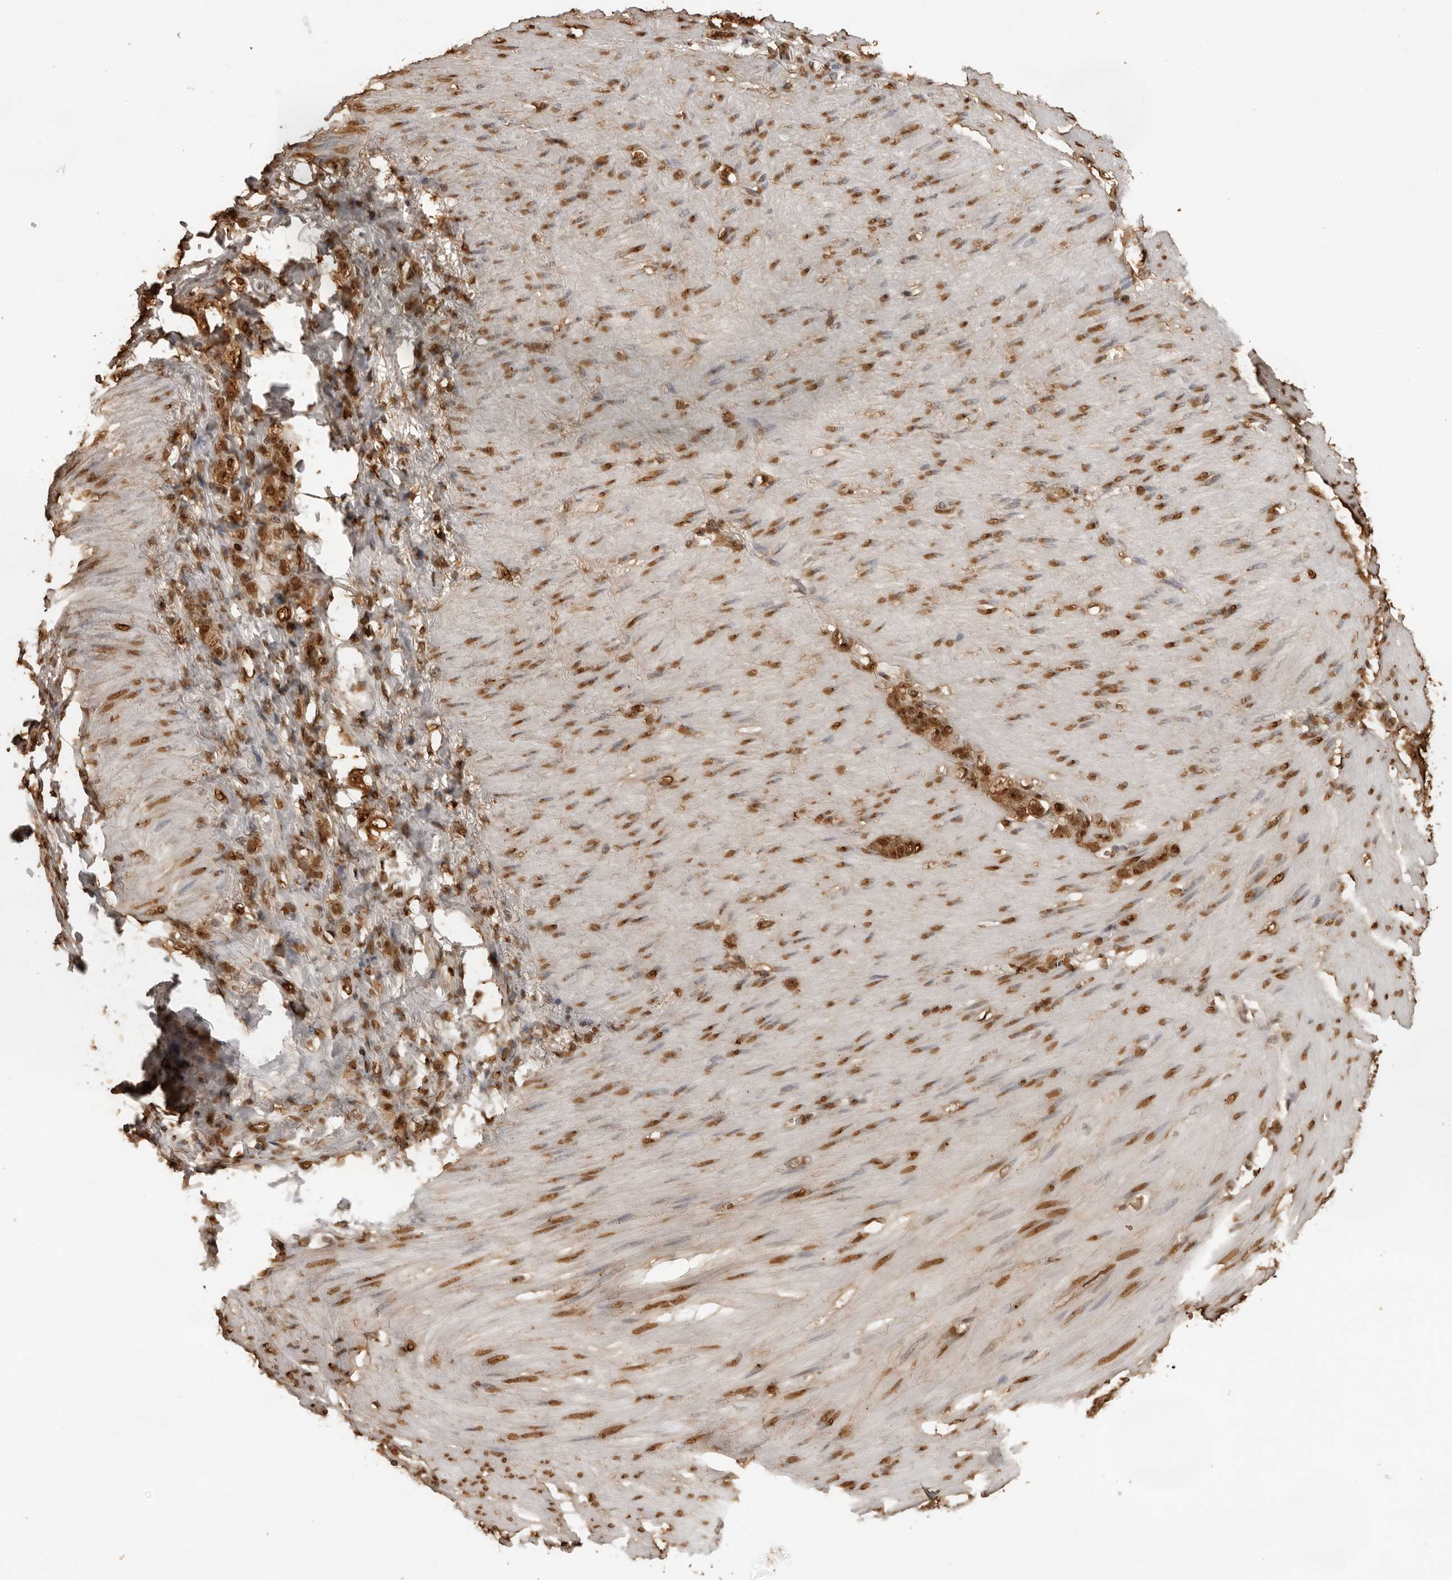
{"staining": {"intensity": "strong", "quantity": ">75%", "location": "nuclear"}, "tissue": "stomach cancer", "cell_type": "Tumor cells", "image_type": "cancer", "snomed": [{"axis": "morphology", "description": "Normal tissue, NOS"}, {"axis": "morphology", "description": "Adenocarcinoma, NOS"}, {"axis": "topography", "description": "Stomach"}], "caption": "Stomach cancer stained with a brown dye exhibits strong nuclear positive positivity in approximately >75% of tumor cells.", "gene": "ZFP91", "patient": {"sex": "male", "age": 82}}